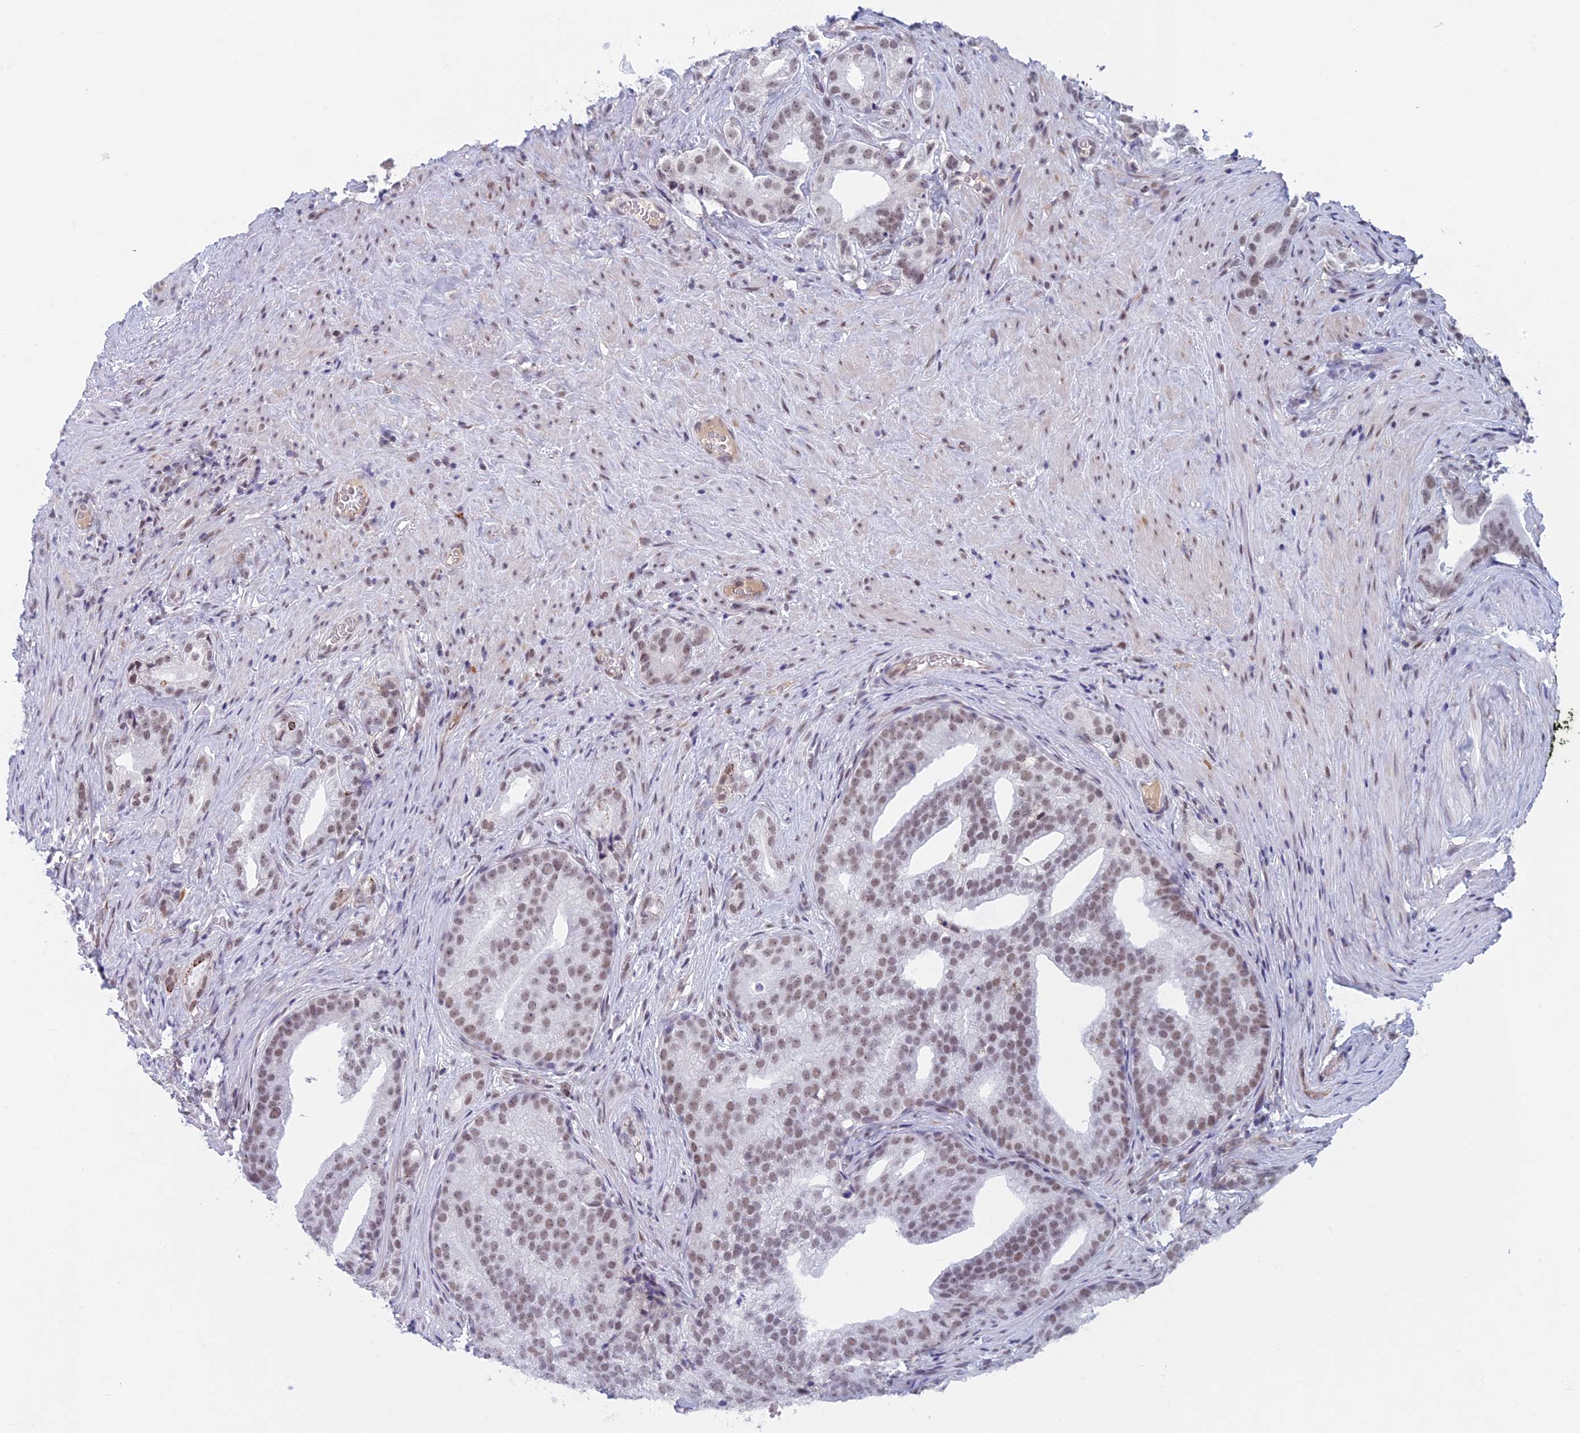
{"staining": {"intensity": "moderate", "quantity": ">75%", "location": "nuclear"}, "tissue": "prostate cancer", "cell_type": "Tumor cells", "image_type": "cancer", "snomed": [{"axis": "morphology", "description": "Adenocarcinoma, Low grade"}, {"axis": "topography", "description": "Prostate"}], "caption": "IHC of human adenocarcinoma (low-grade) (prostate) demonstrates medium levels of moderate nuclear expression in approximately >75% of tumor cells.", "gene": "ASH2L", "patient": {"sex": "male", "age": 71}}